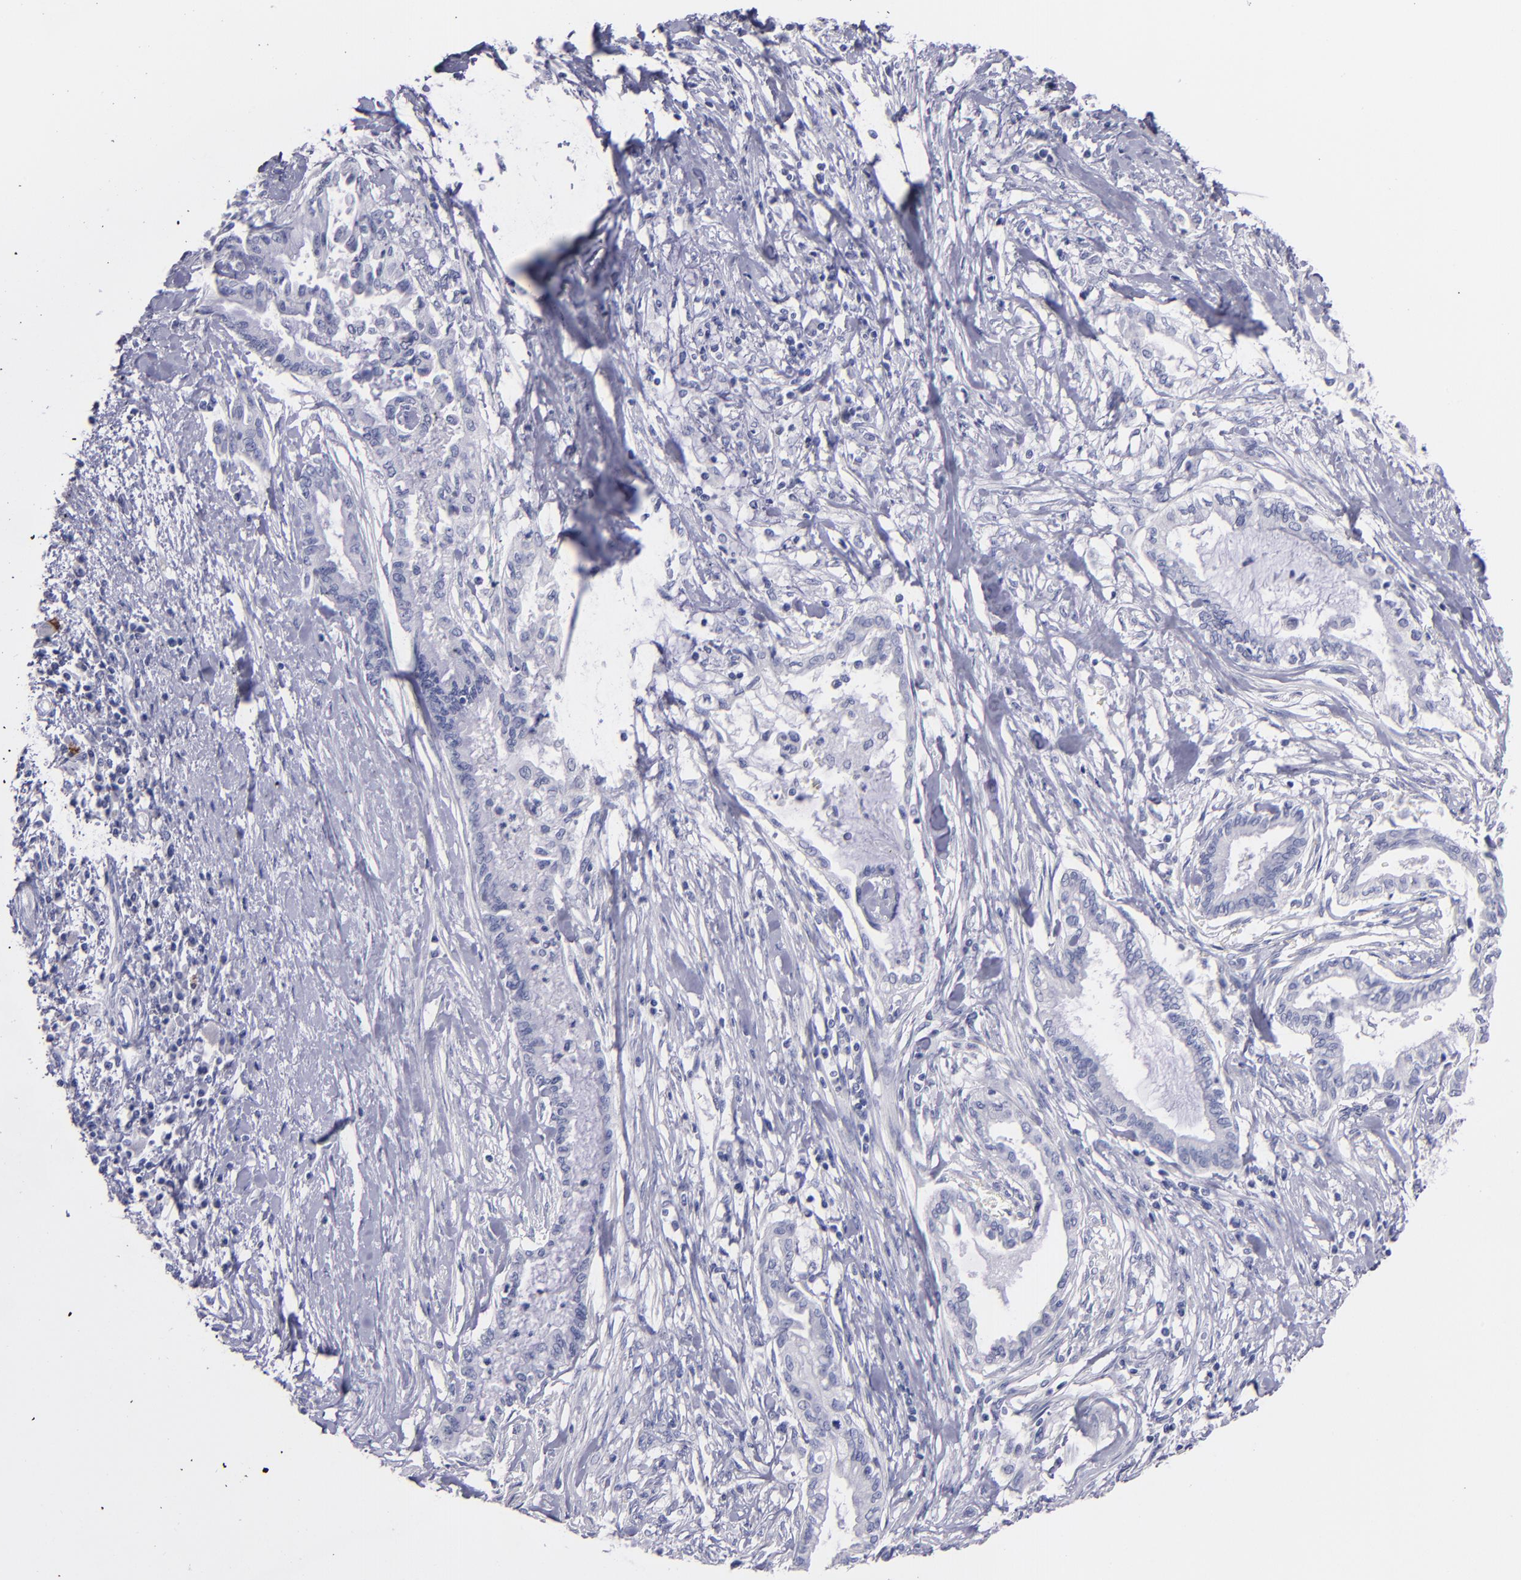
{"staining": {"intensity": "negative", "quantity": "none", "location": "none"}, "tissue": "pancreatic cancer", "cell_type": "Tumor cells", "image_type": "cancer", "snomed": [{"axis": "morphology", "description": "Adenocarcinoma, NOS"}, {"axis": "topography", "description": "Pancreas"}], "caption": "Tumor cells are negative for brown protein staining in pancreatic cancer (adenocarcinoma).", "gene": "SNAP25", "patient": {"sex": "female", "age": 64}}